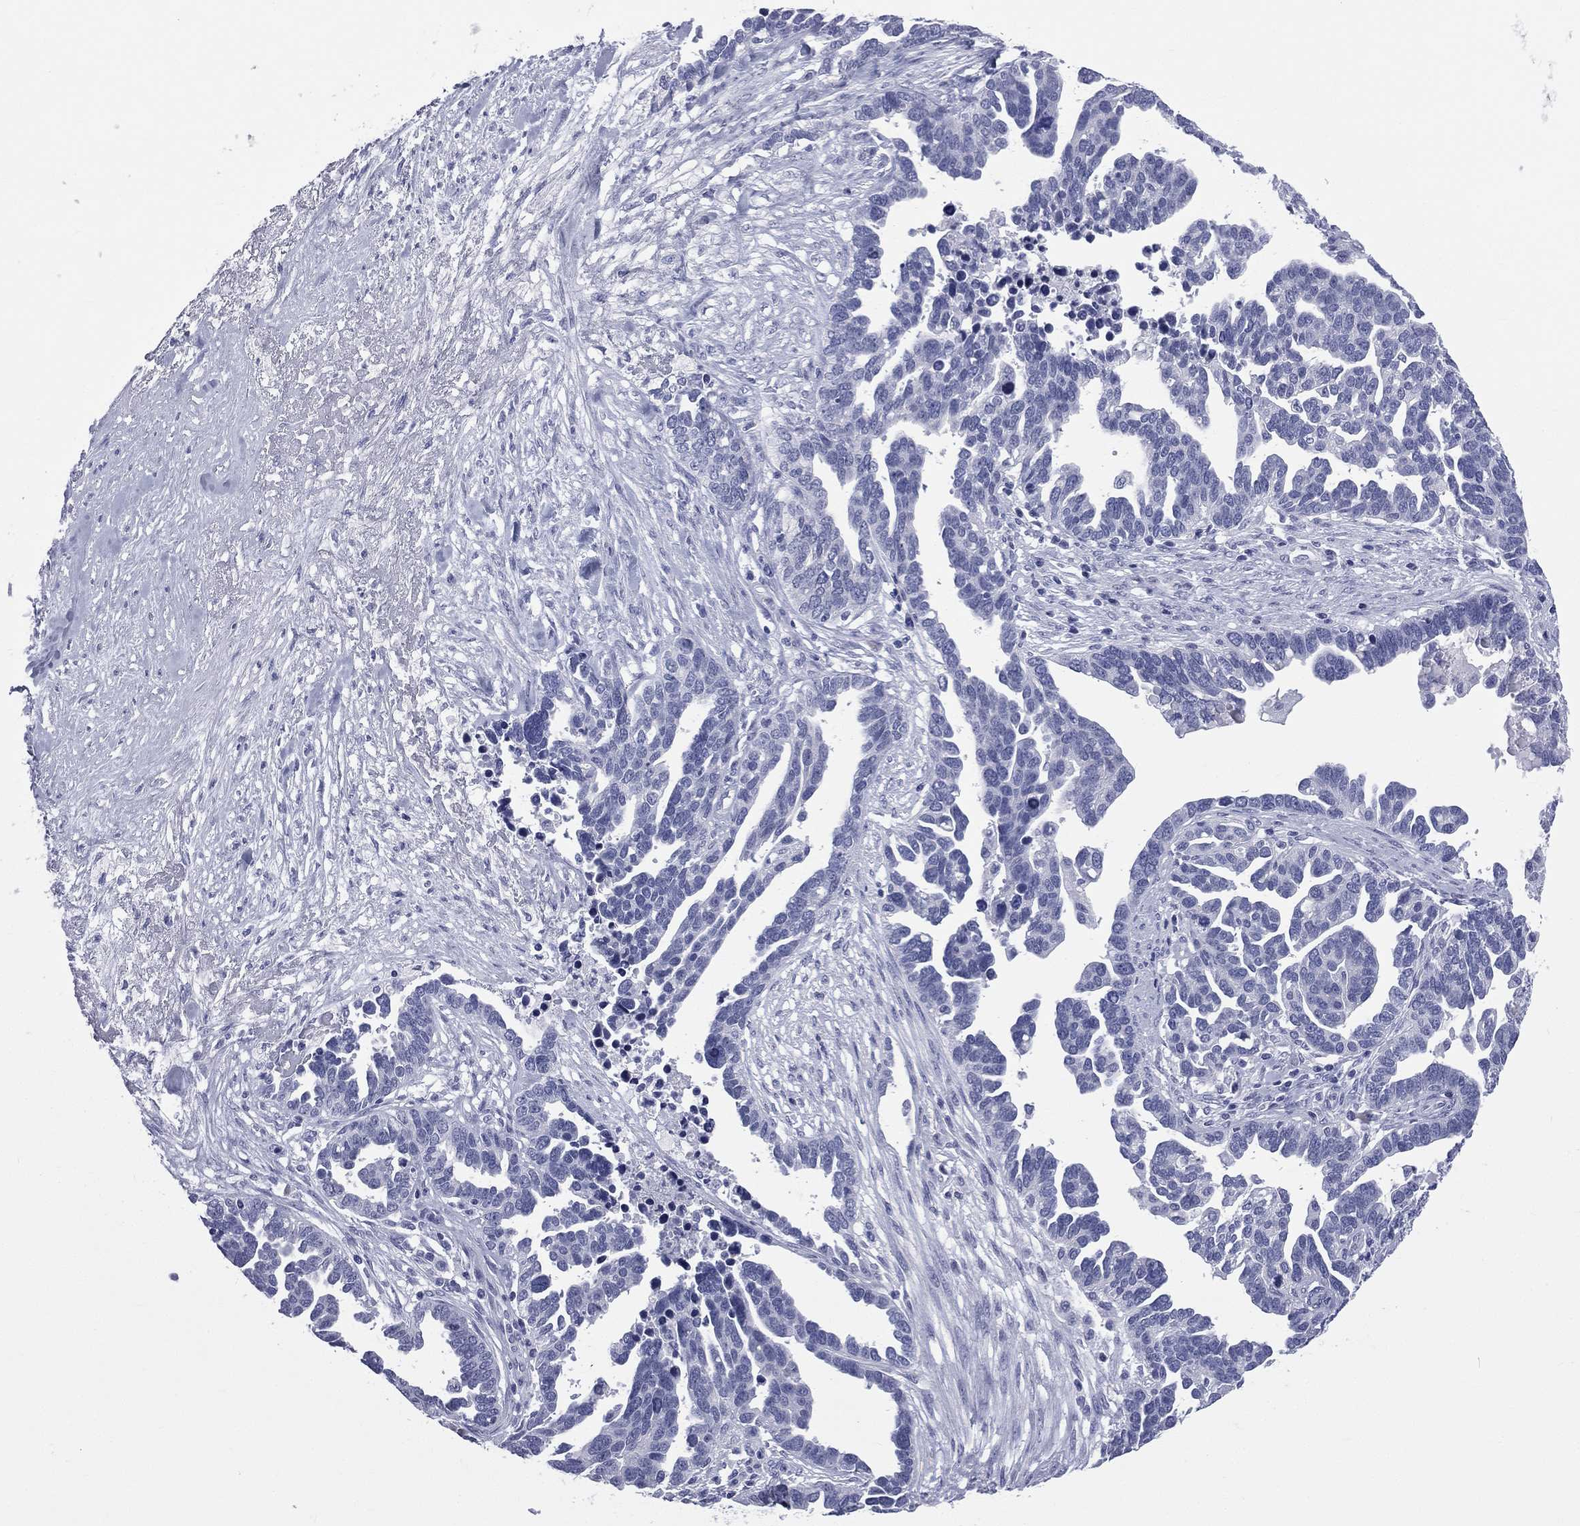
{"staining": {"intensity": "negative", "quantity": "none", "location": "none"}, "tissue": "ovarian cancer", "cell_type": "Tumor cells", "image_type": "cancer", "snomed": [{"axis": "morphology", "description": "Cystadenocarcinoma, serous, NOS"}, {"axis": "topography", "description": "Ovary"}], "caption": "There is no significant staining in tumor cells of ovarian cancer (serous cystadenocarcinoma).", "gene": "MLN", "patient": {"sex": "female", "age": 54}}